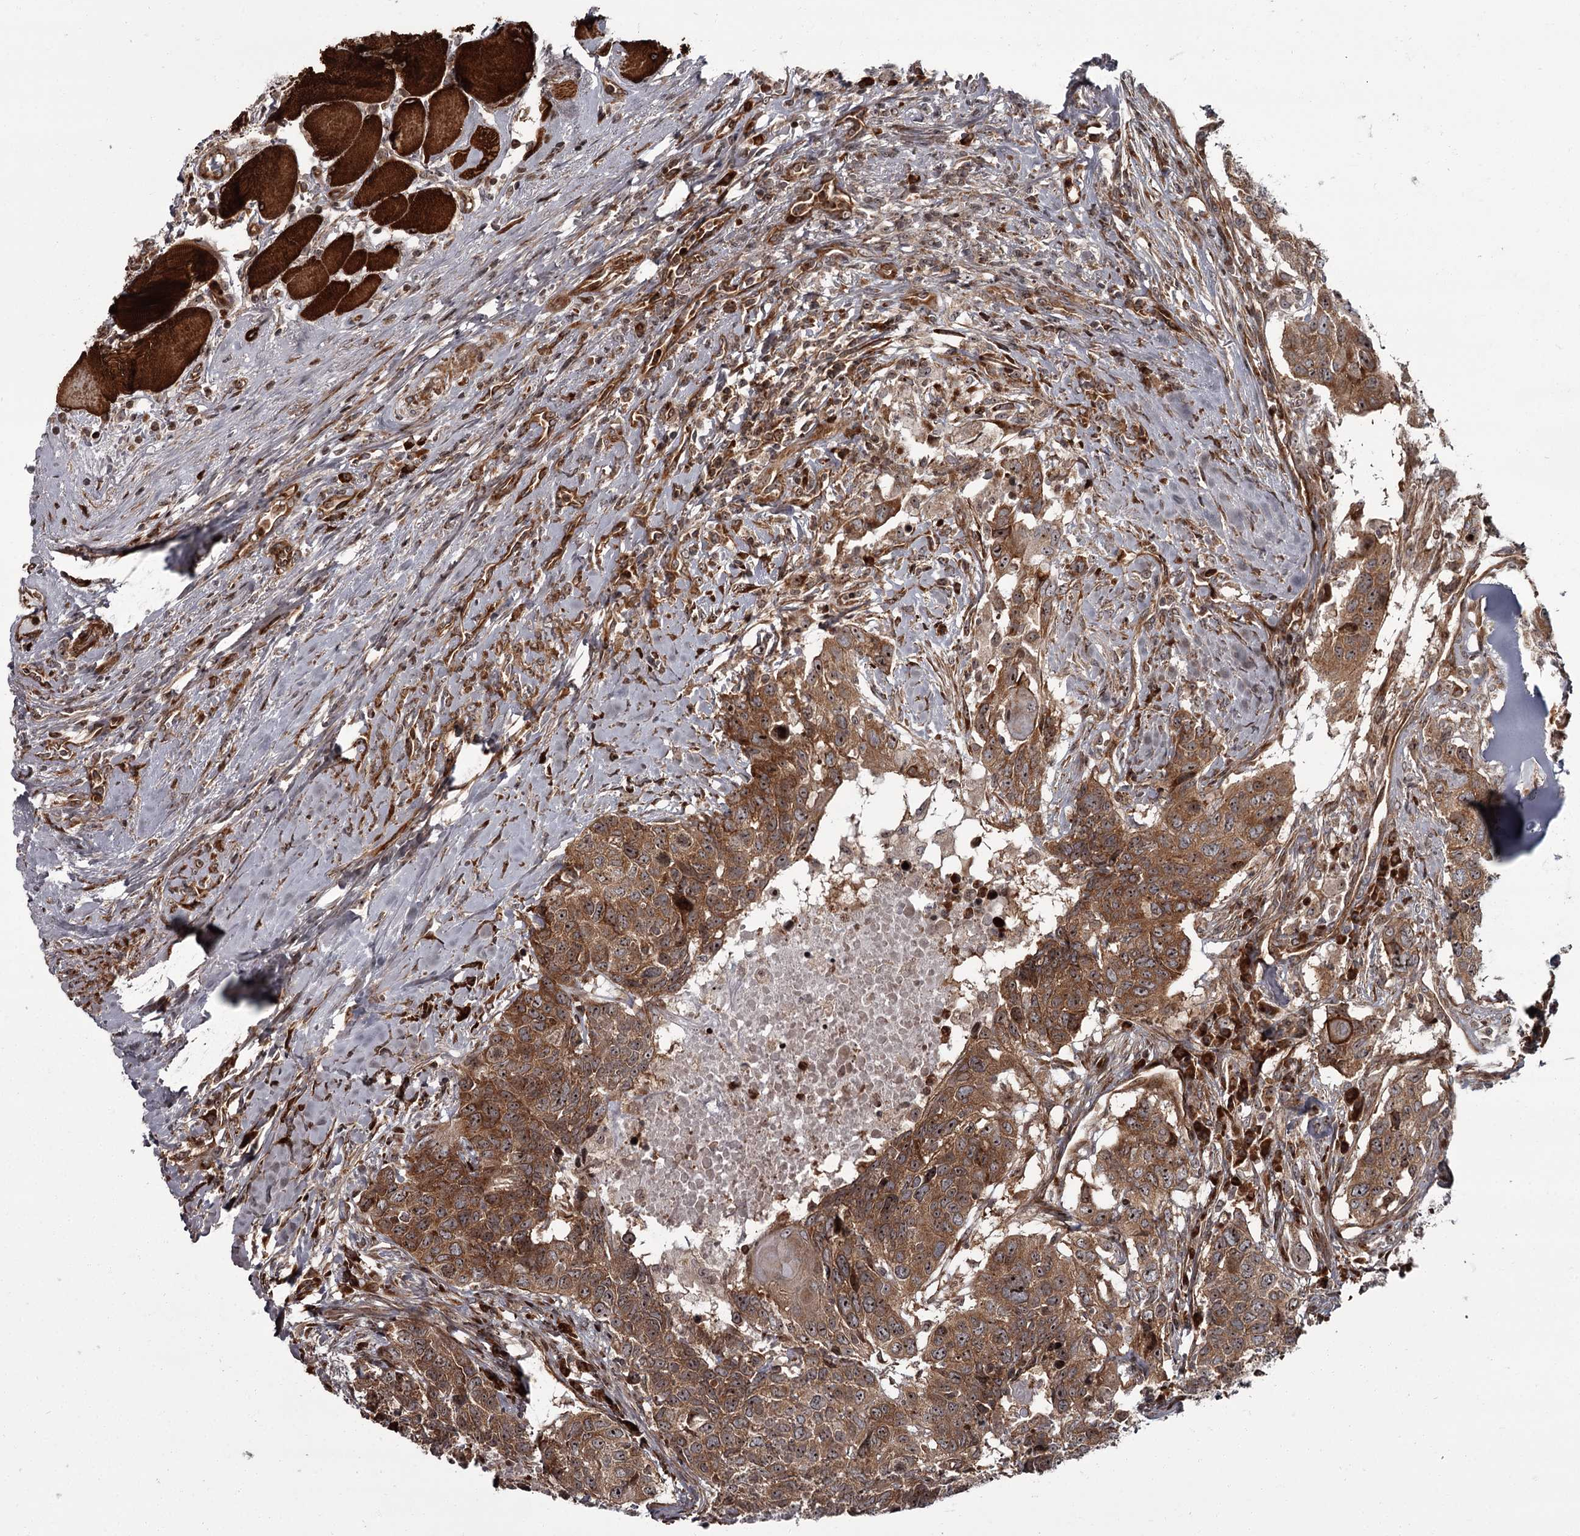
{"staining": {"intensity": "moderate", "quantity": ">75%", "location": "cytoplasmic/membranous,nuclear"}, "tissue": "head and neck cancer", "cell_type": "Tumor cells", "image_type": "cancer", "snomed": [{"axis": "morphology", "description": "Squamous cell carcinoma, NOS"}, {"axis": "topography", "description": "Head-Neck"}], "caption": "Immunohistochemical staining of head and neck cancer (squamous cell carcinoma) shows moderate cytoplasmic/membranous and nuclear protein staining in approximately >75% of tumor cells.", "gene": "THAP9", "patient": {"sex": "male", "age": 66}}